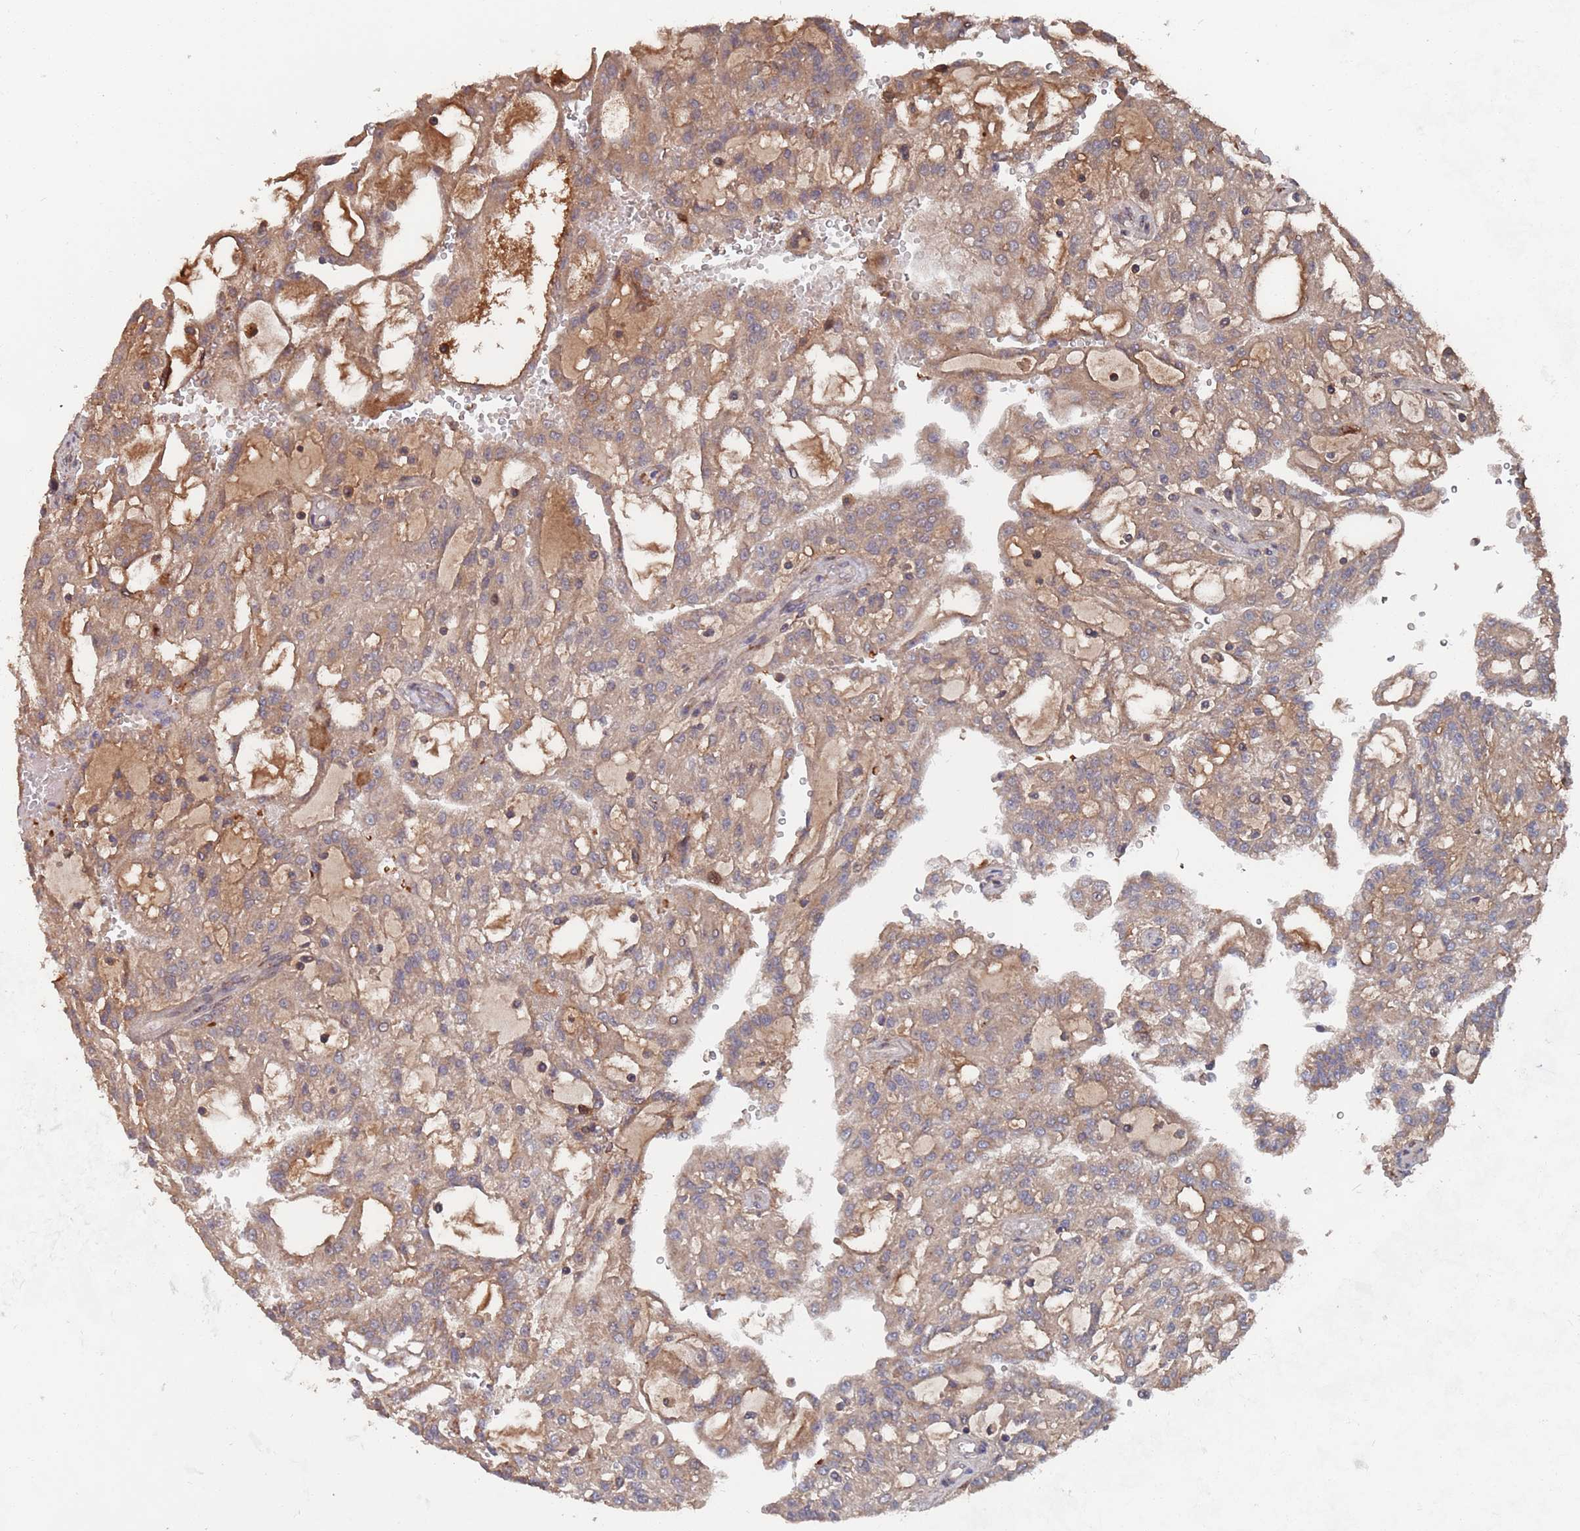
{"staining": {"intensity": "weak", "quantity": ">75%", "location": "cytoplasmic/membranous"}, "tissue": "renal cancer", "cell_type": "Tumor cells", "image_type": "cancer", "snomed": [{"axis": "morphology", "description": "Adenocarcinoma, NOS"}, {"axis": "topography", "description": "Kidney"}], "caption": "Renal cancer (adenocarcinoma) stained with a protein marker exhibits weak staining in tumor cells.", "gene": "UNC45A", "patient": {"sex": "male", "age": 63}}